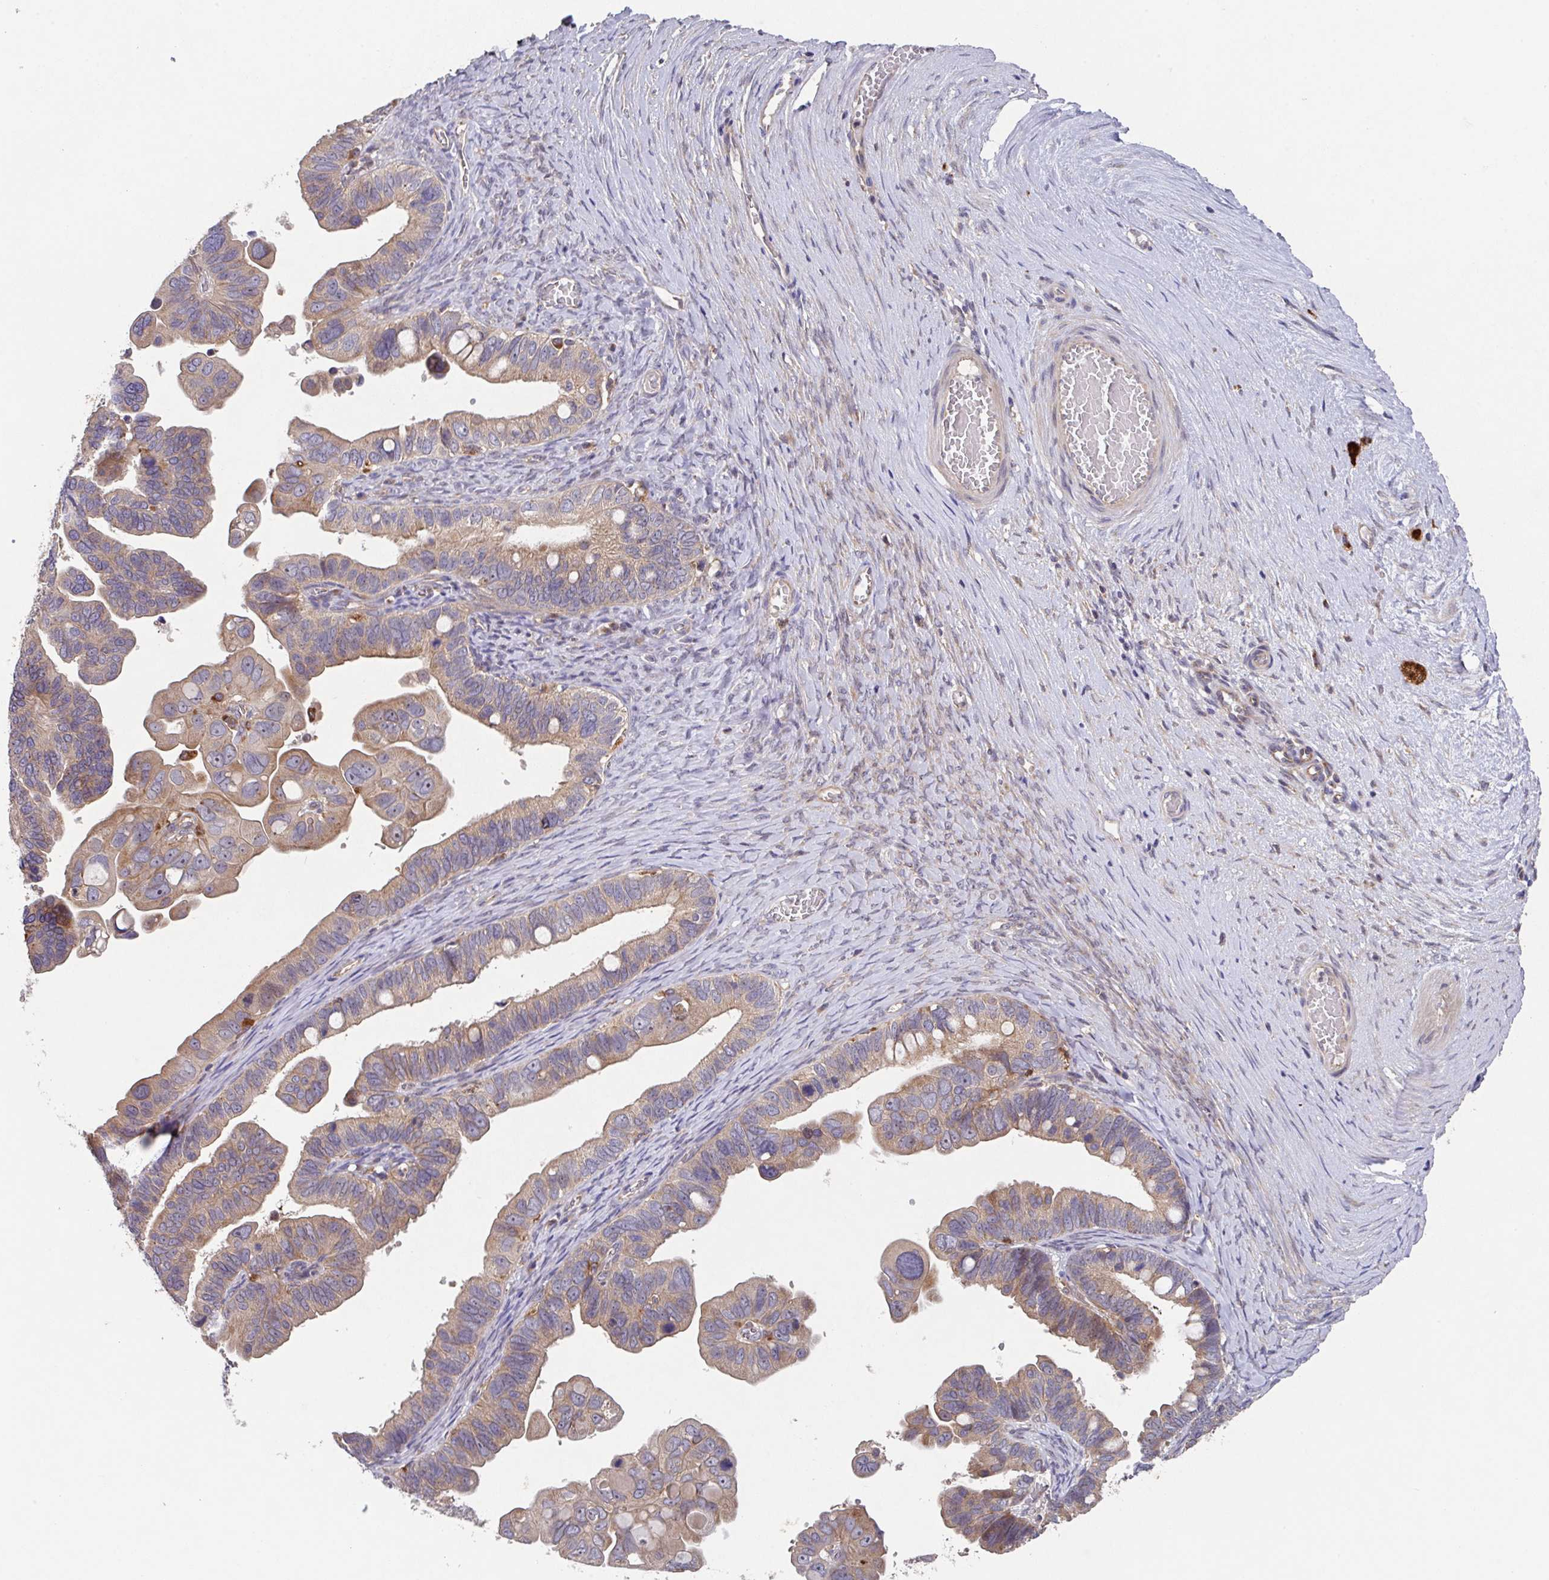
{"staining": {"intensity": "weak", "quantity": ">75%", "location": "cytoplasmic/membranous"}, "tissue": "ovarian cancer", "cell_type": "Tumor cells", "image_type": "cancer", "snomed": [{"axis": "morphology", "description": "Cystadenocarcinoma, serous, NOS"}, {"axis": "topography", "description": "Ovary"}], "caption": "Tumor cells demonstrate weak cytoplasmic/membranous positivity in approximately >75% of cells in ovarian serous cystadenocarcinoma.", "gene": "TRIM14", "patient": {"sex": "female", "age": 56}}